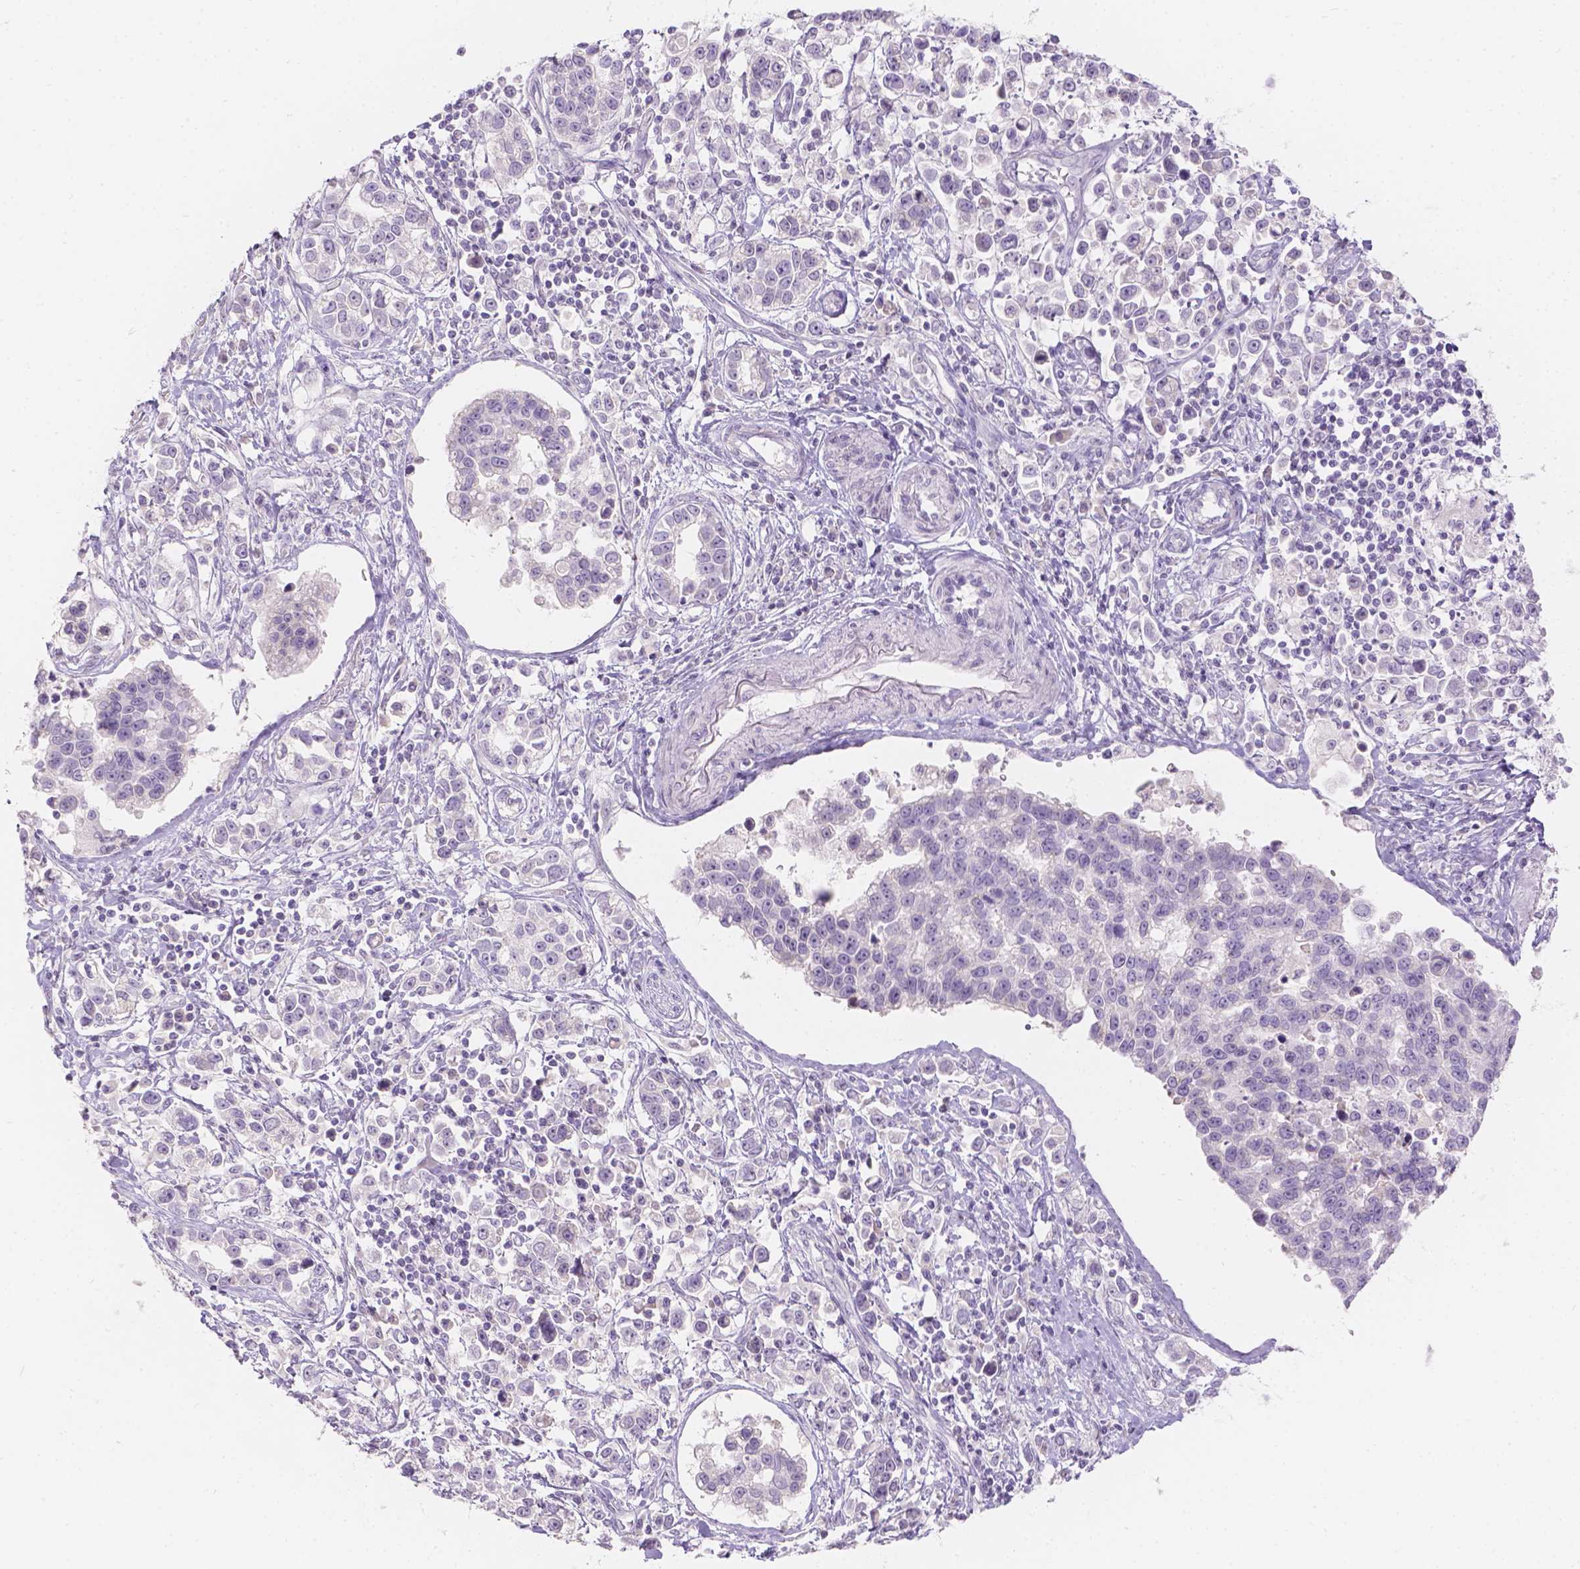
{"staining": {"intensity": "negative", "quantity": "none", "location": "none"}, "tissue": "stomach cancer", "cell_type": "Tumor cells", "image_type": "cancer", "snomed": [{"axis": "morphology", "description": "Adenocarcinoma, NOS"}, {"axis": "topography", "description": "Stomach"}], "caption": "Stomach cancer was stained to show a protein in brown. There is no significant staining in tumor cells.", "gene": "HTN3", "patient": {"sex": "male", "age": 93}}